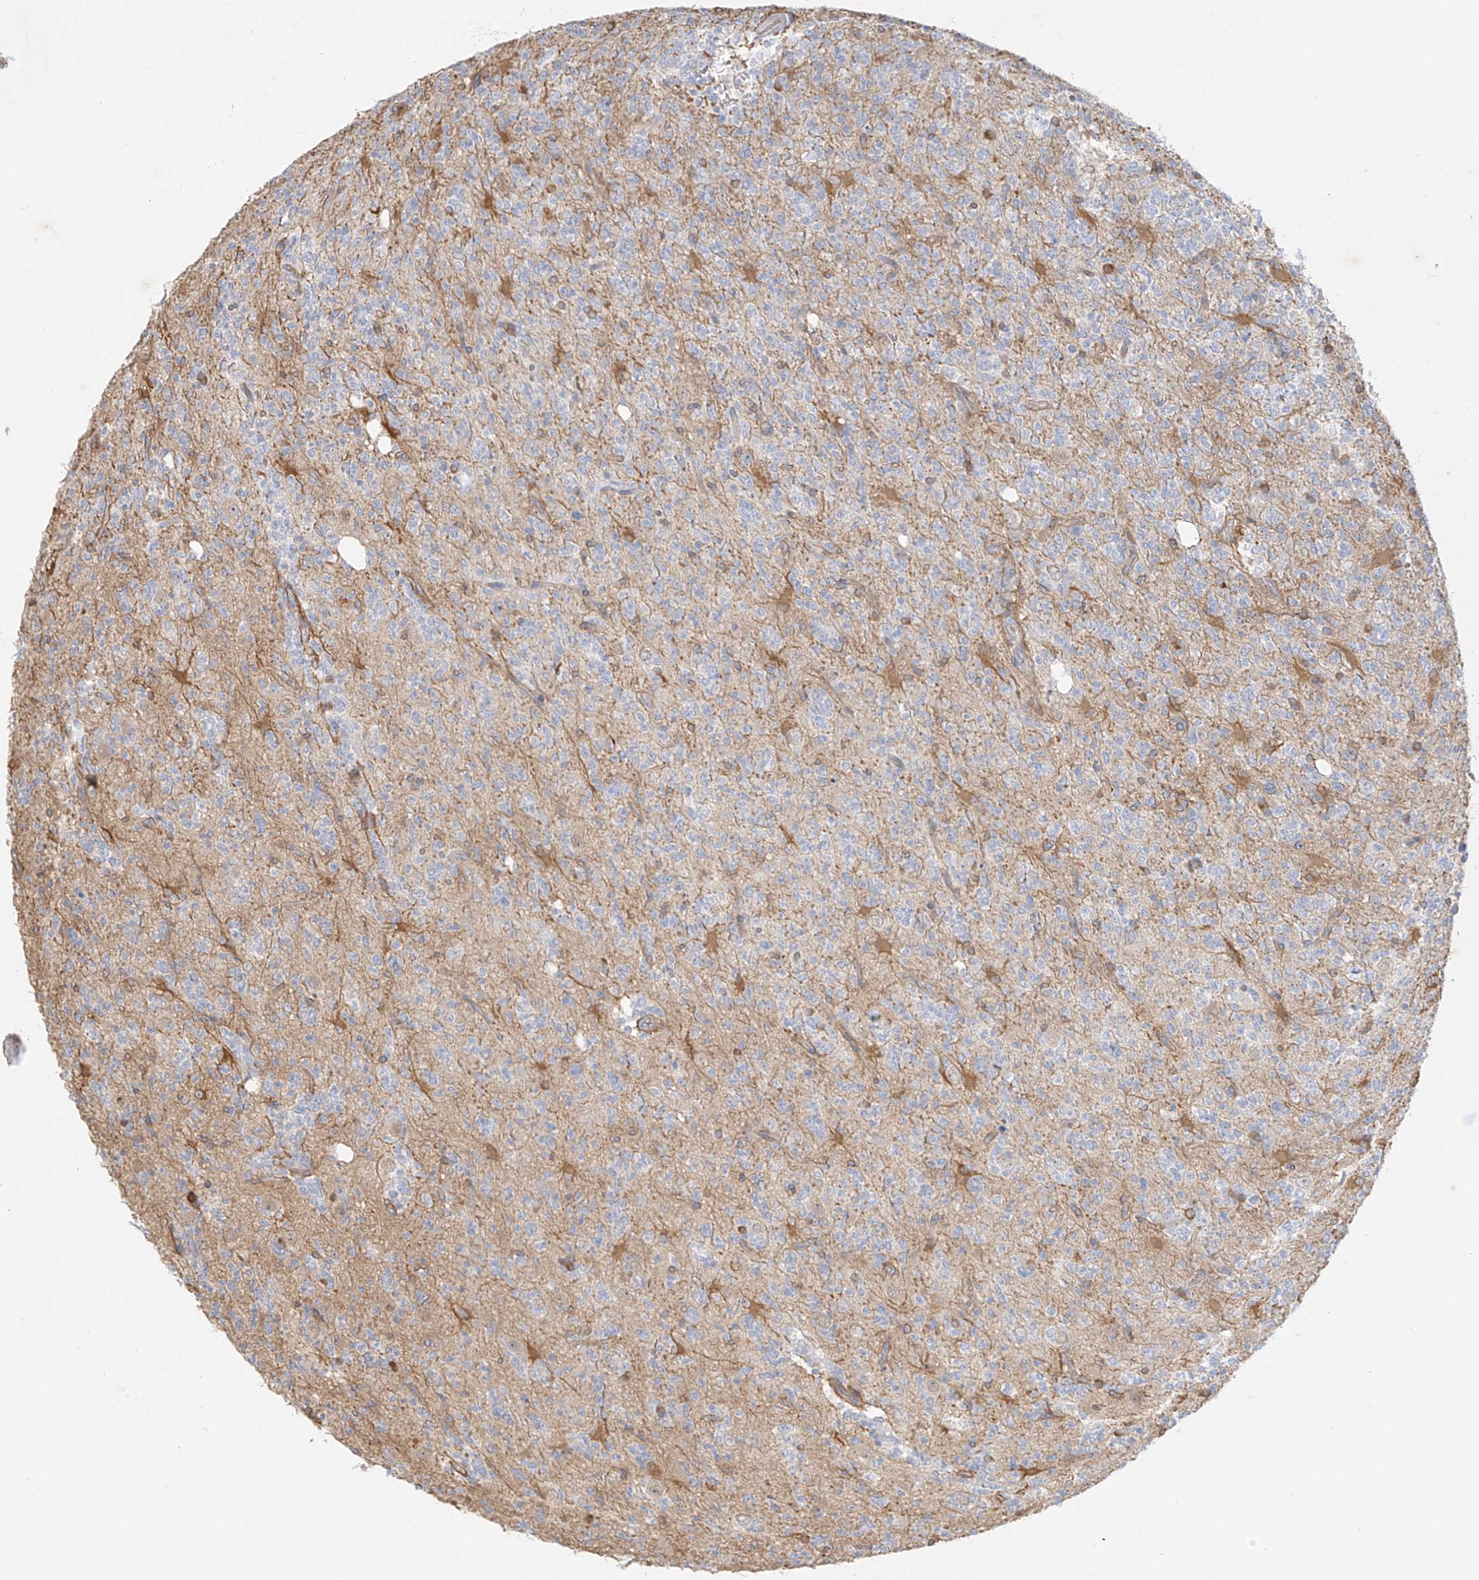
{"staining": {"intensity": "negative", "quantity": "none", "location": "none"}, "tissue": "glioma", "cell_type": "Tumor cells", "image_type": "cancer", "snomed": [{"axis": "morphology", "description": "Glioma, malignant, High grade"}, {"axis": "topography", "description": "Brain"}], "caption": "The photomicrograph shows no staining of tumor cells in high-grade glioma (malignant).", "gene": "UPK1B", "patient": {"sex": "female", "age": 62}}